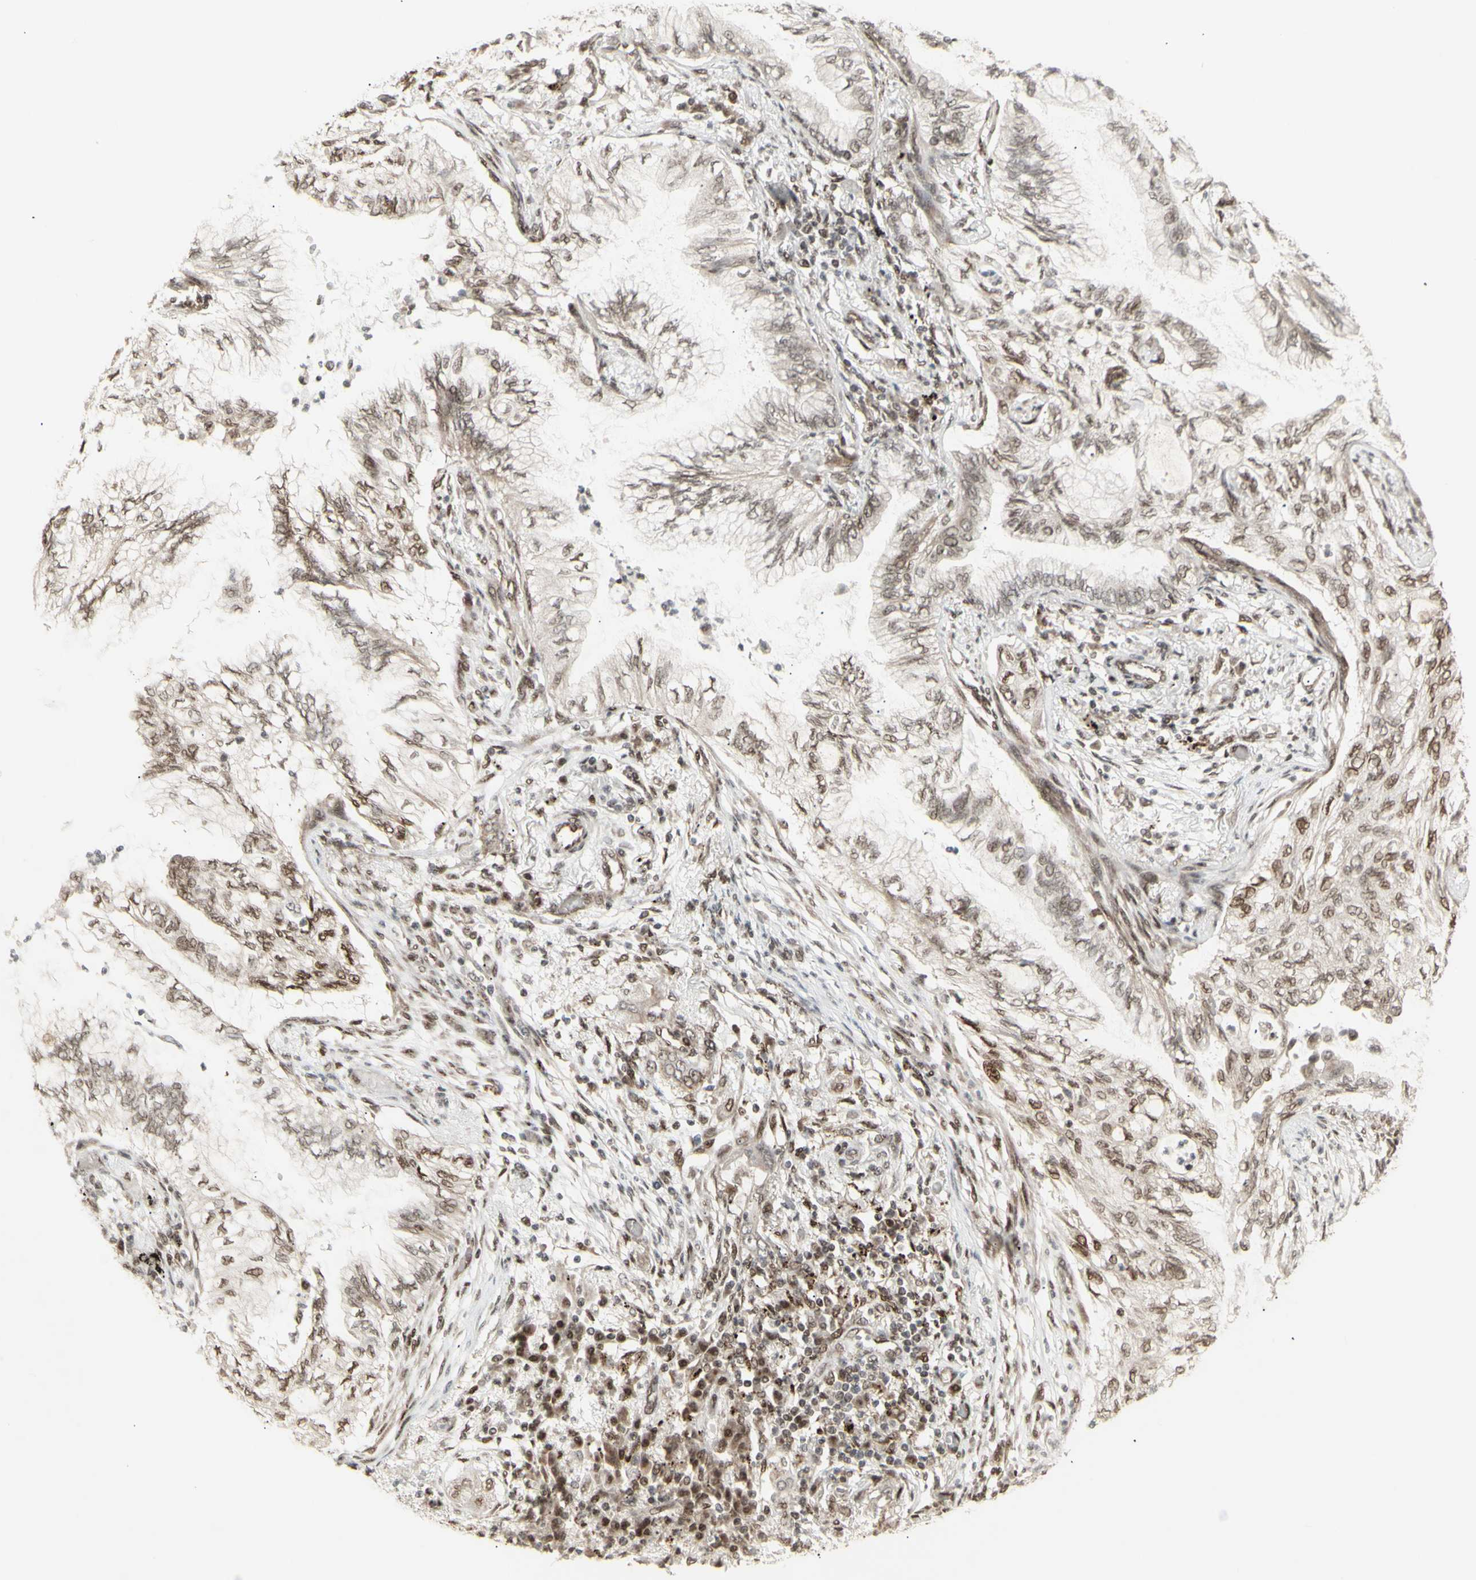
{"staining": {"intensity": "moderate", "quantity": ">75%", "location": "cytoplasmic/membranous,nuclear"}, "tissue": "lung cancer", "cell_type": "Tumor cells", "image_type": "cancer", "snomed": [{"axis": "morphology", "description": "Normal tissue, NOS"}, {"axis": "morphology", "description": "Adenocarcinoma, NOS"}, {"axis": "topography", "description": "Bronchus"}, {"axis": "topography", "description": "Lung"}], "caption": "Immunohistochemistry of lung cancer displays medium levels of moderate cytoplasmic/membranous and nuclear staining in about >75% of tumor cells. Nuclei are stained in blue.", "gene": "CBX1", "patient": {"sex": "female", "age": 70}}